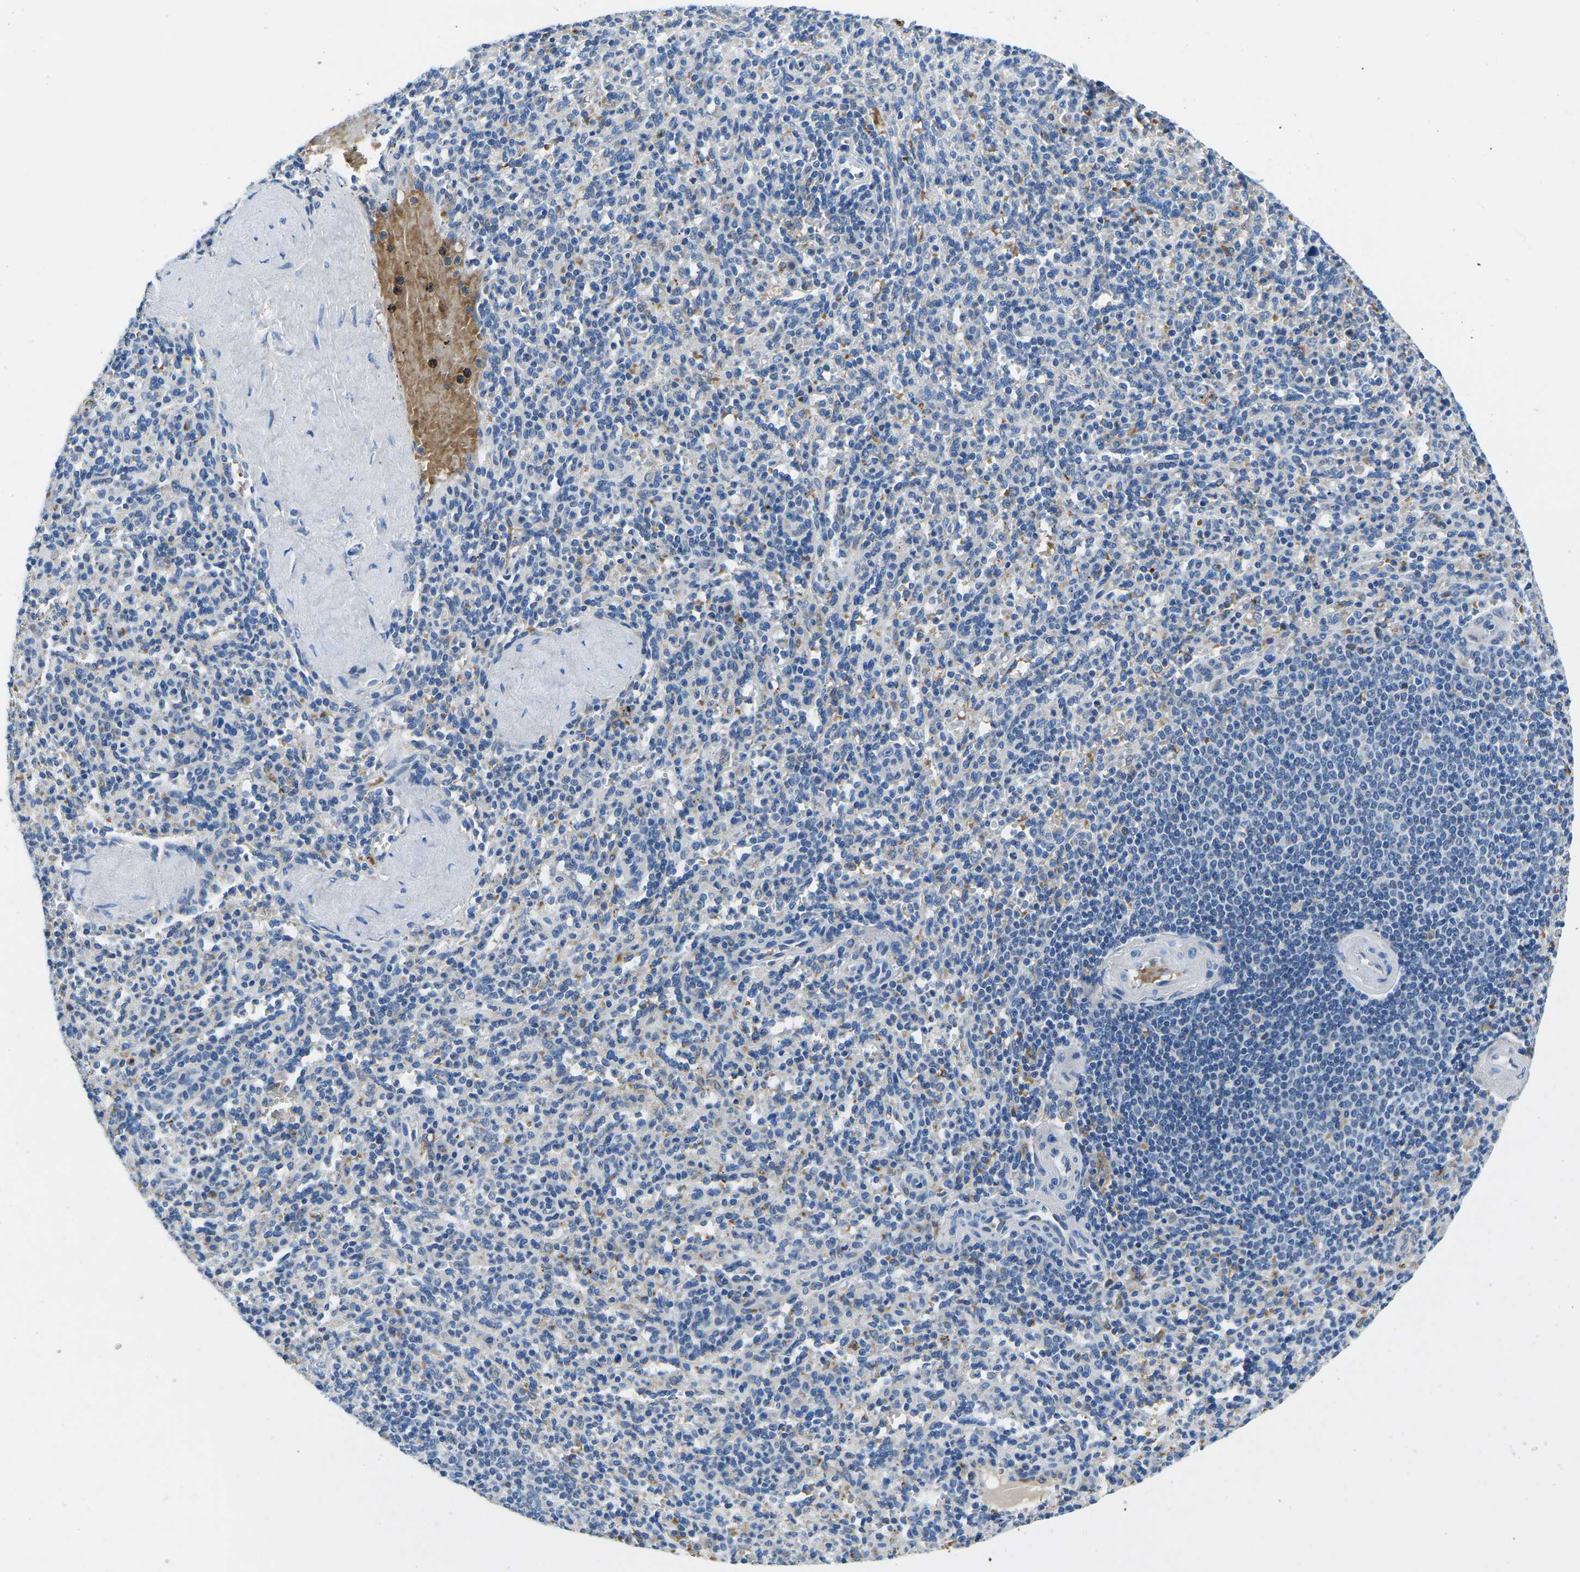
{"staining": {"intensity": "moderate", "quantity": "25%-75%", "location": "cytoplasmic/membranous"}, "tissue": "spleen", "cell_type": "Cells in red pulp", "image_type": "normal", "snomed": [{"axis": "morphology", "description": "Normal tissue, NOS"}, {"axis": "topography", "description": "Spleen"}], "caption": "Immunohistochemical staining of unremarkable human spleen demonstrates 25%-75% levels of moderate cytoplasmic/membranous protein staining in about 25%-75% of cells in red pulp. The staining was performed using DAB to visualize the protein expression in brown, while the nuclei were stained in blue with hematoxylin (Magnification: 20x).", "gene": "TM6SF1", "patient": {"sex": "male", "age": 36}}